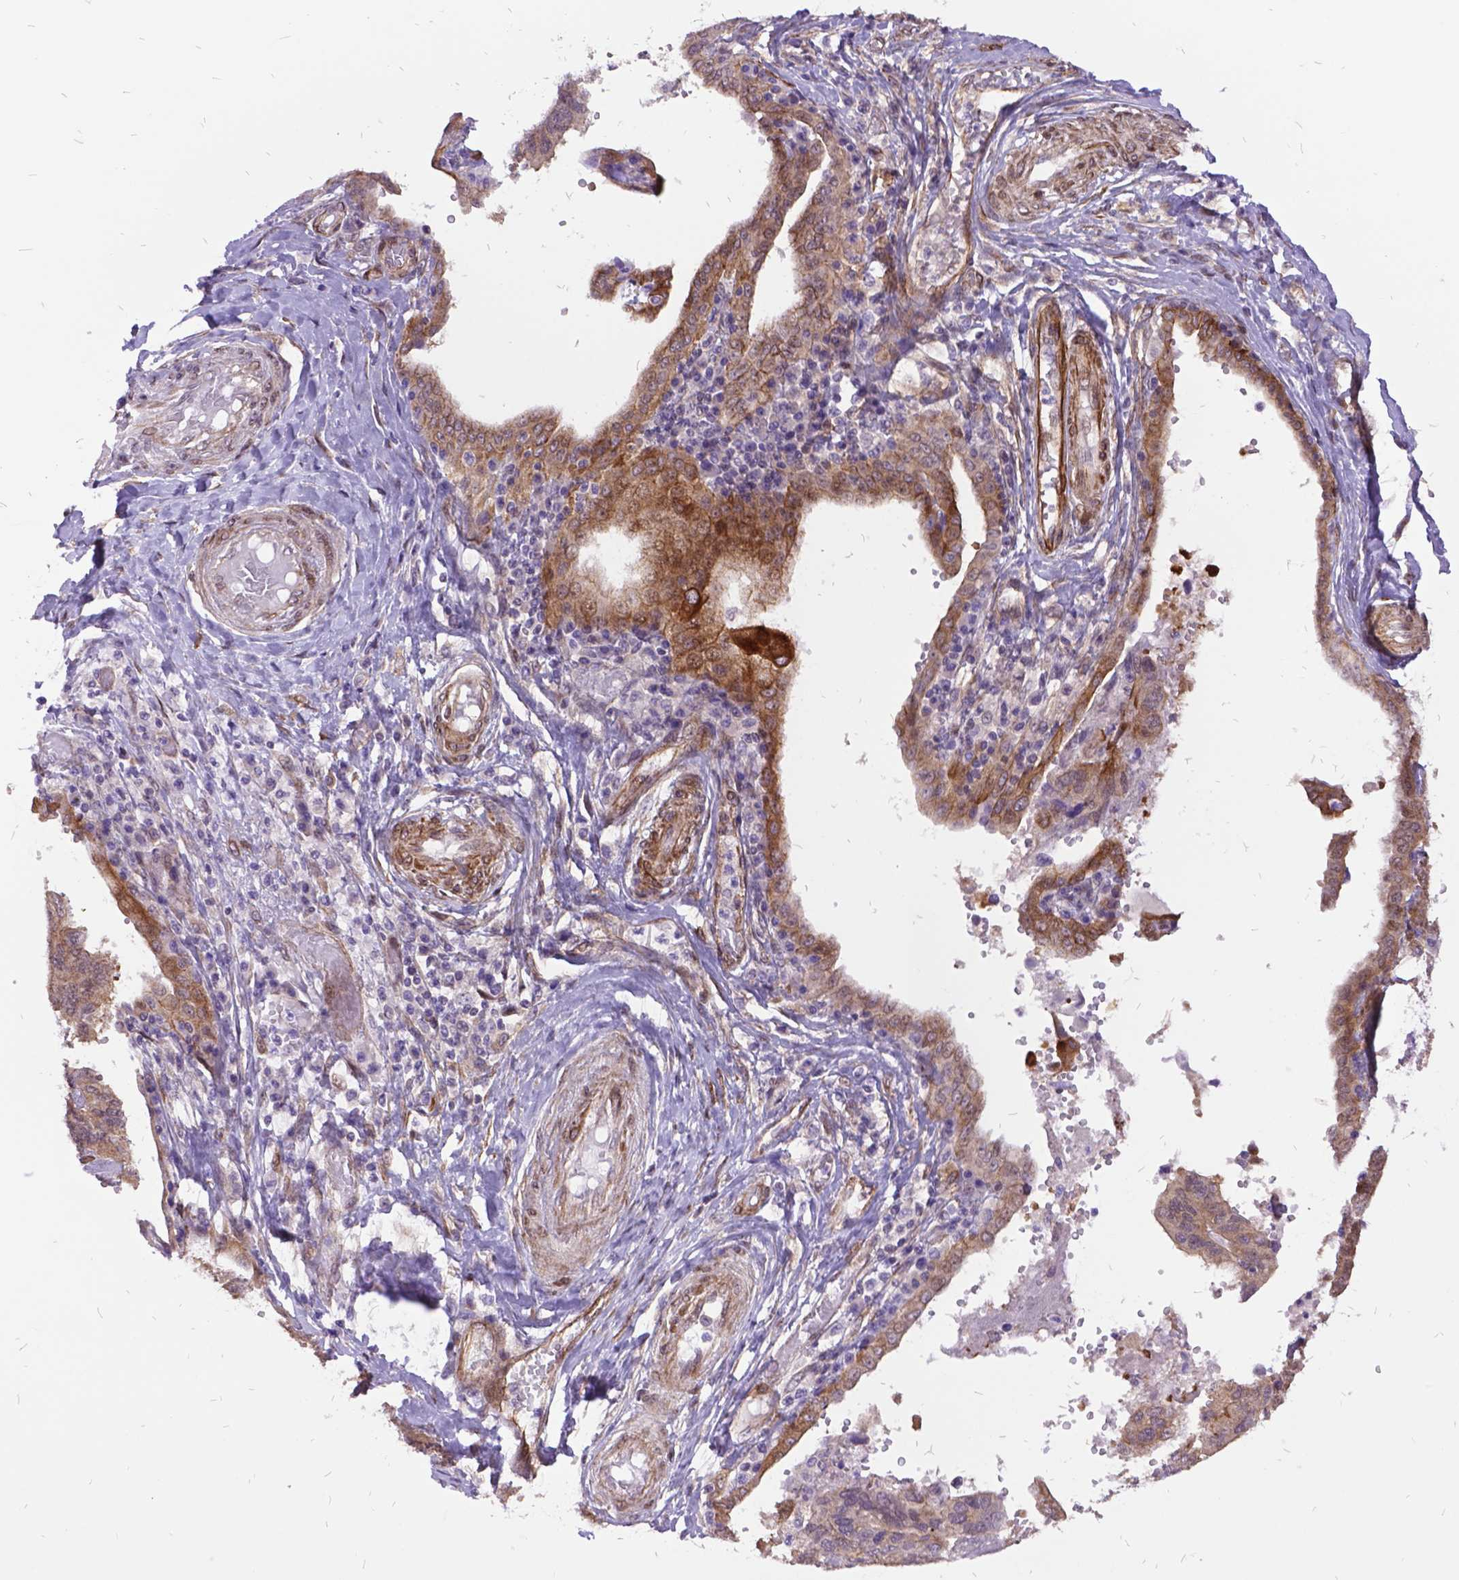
{"staining": {"intensity": "moderate", "quantity": ">75%", "location": "cytoplasmic/membranous"}, "tissue": "ovarian cancer", "cell_type": "Tumor cells", "image_type": "cancer", "snomed": [{"axis": "morphology", "description": "Cystadenocarcinoma, serous, NOS"}, {"axis": "topography", "description": "Ovary"}], "caption": "DAB immunohistochemical staining of ovarian serous cystadenocarcinoma reveals moderate cytoplasmic/membranous protein expression in about >75% of tumor cells. (DAB (3,3'-diaminobenzidine) IHC with brightfield microscopy, high magnification).", "gene": "GRB7", "patient": {"sex": "female", "age": 79}}